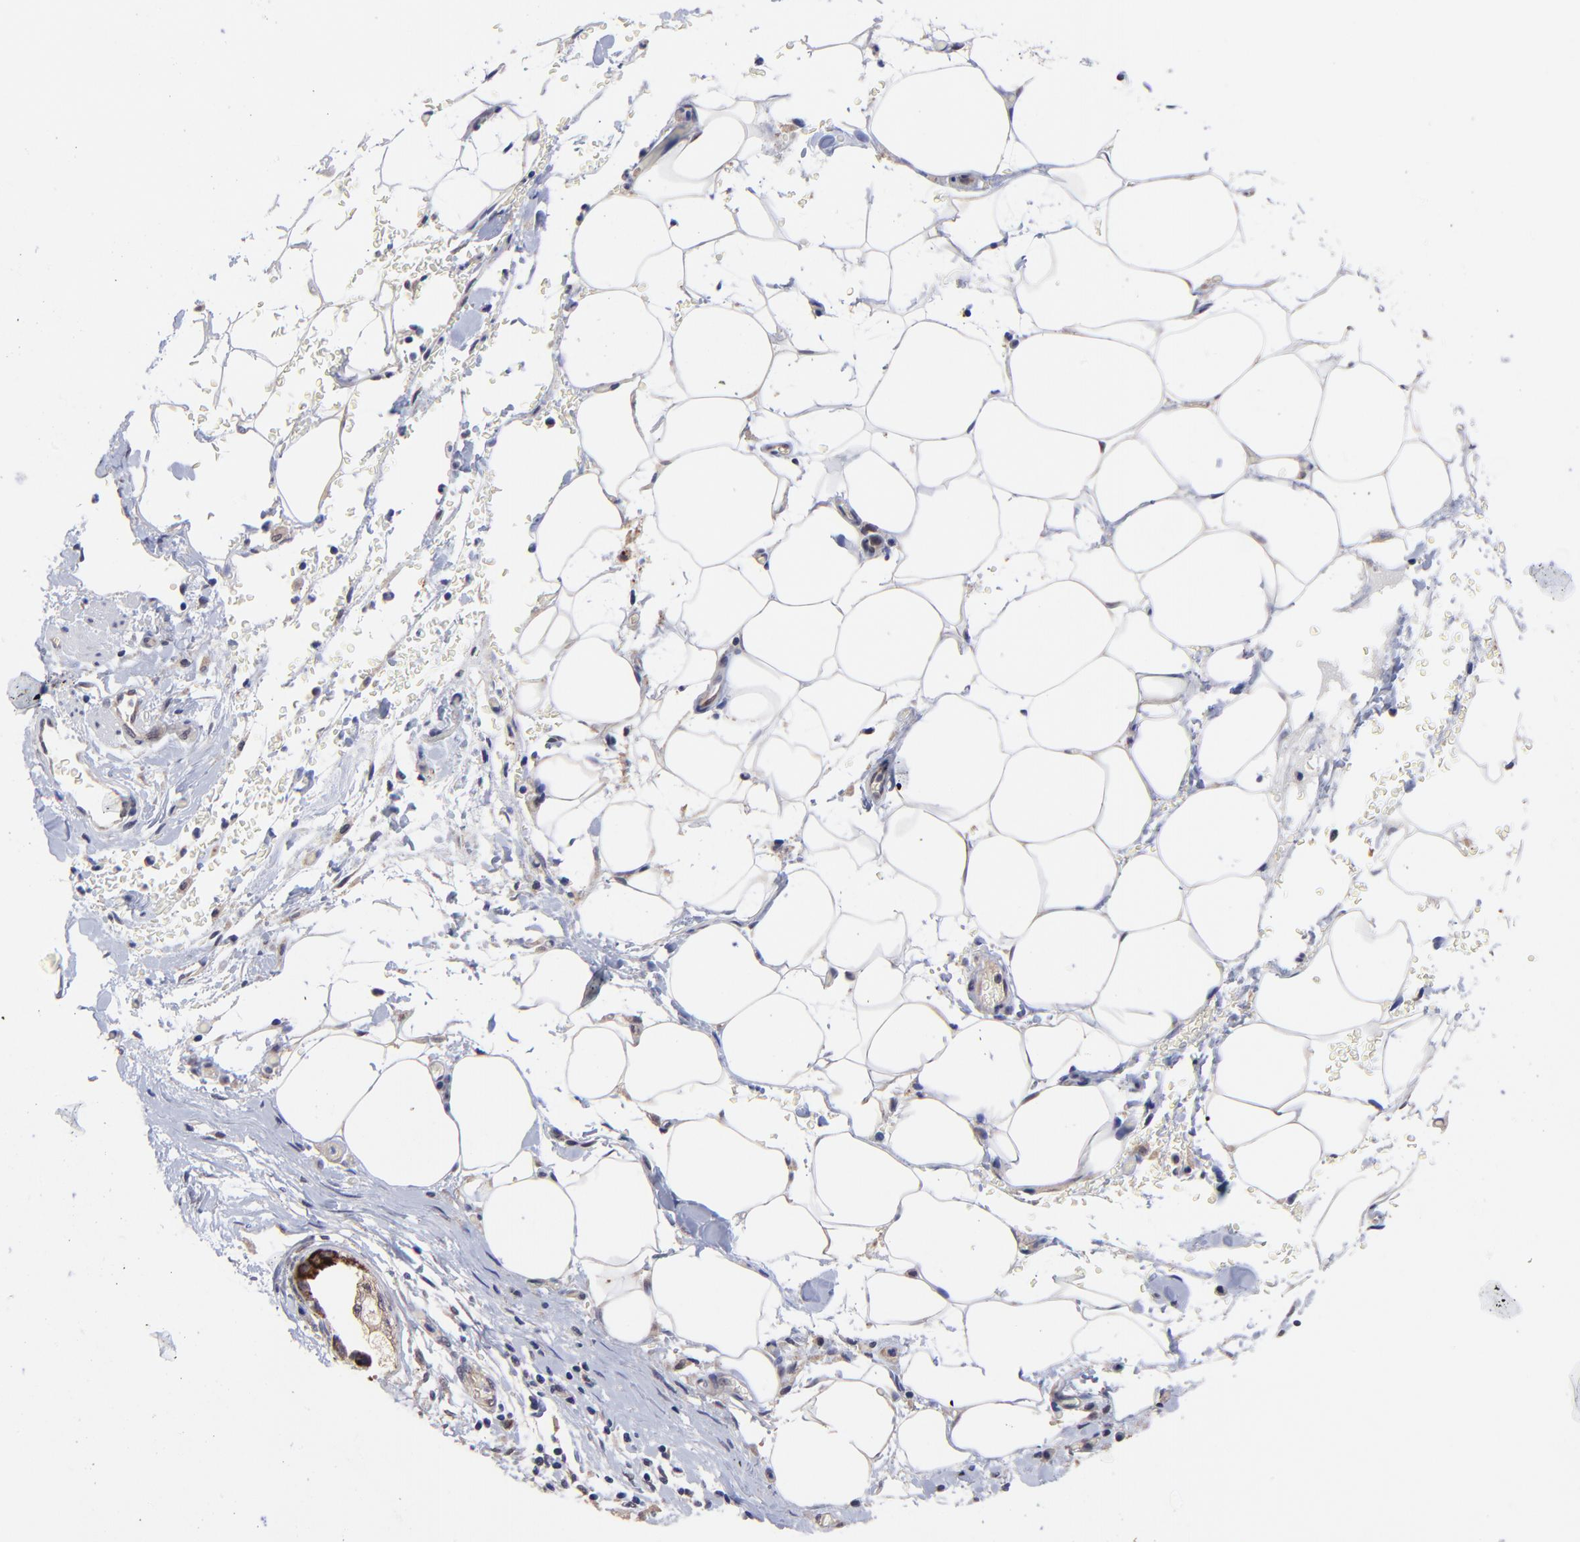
{"staining": {"intensity": "weak", "quantity": "25%-75%", "location": "cytoplasmic/membranous"}, "tissue": "pancreatic cancer", "cell_type": "Tumor cells", "image_type": "cancer", "snomed": [{"axis": "morphology", "description": "Adenocarcinoma, NOS"}, {"axis": "topography", "description": "Pancreas"}], "caption": "Protein positivity by IHC reveals weak cytoplasmic/membranous positivity in about 25%-75% of tumor cells in pancreatic cancer.", "gene": "ZNF747", "patient": {"sex": "female", "age": 64}}